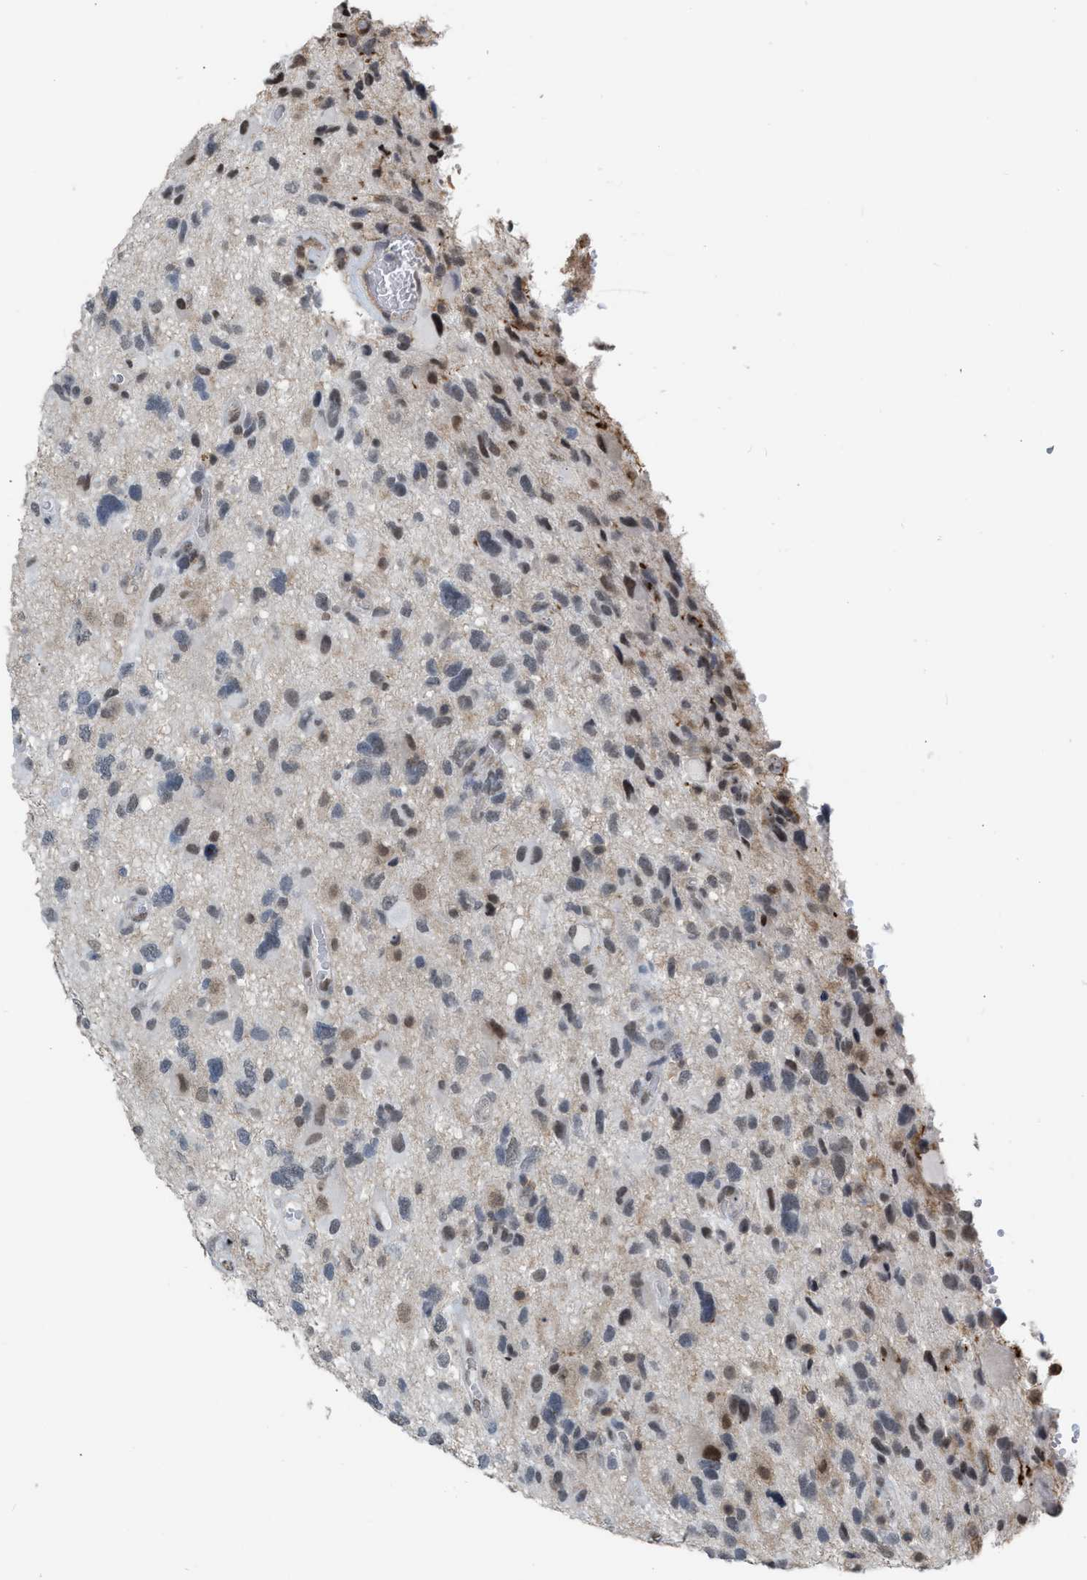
{"staining": {"intensity": "weak", "quantity": "25%-75%", "location": "nuclear"}, "tissue": "glioma", "cell_type": "Tumor cells", "image_type": "cancer", "snomed": [{"axis": "morphology", "description": "Glioma, malignant, High grade"}, {"axis": "topography", "description": "Brain"}], "caption": "Immunohistochemistry (IHC) image of neoplastic tissue: human glioma stained using immunohistochemistry (IHC) displays low levels of weak protein expression localized specifically in the nuclear of tumor cells, appearing as a nuclear brown color.", "gene": "BAIAP2L1", "patient": {"sex": "male", "age": 33}}